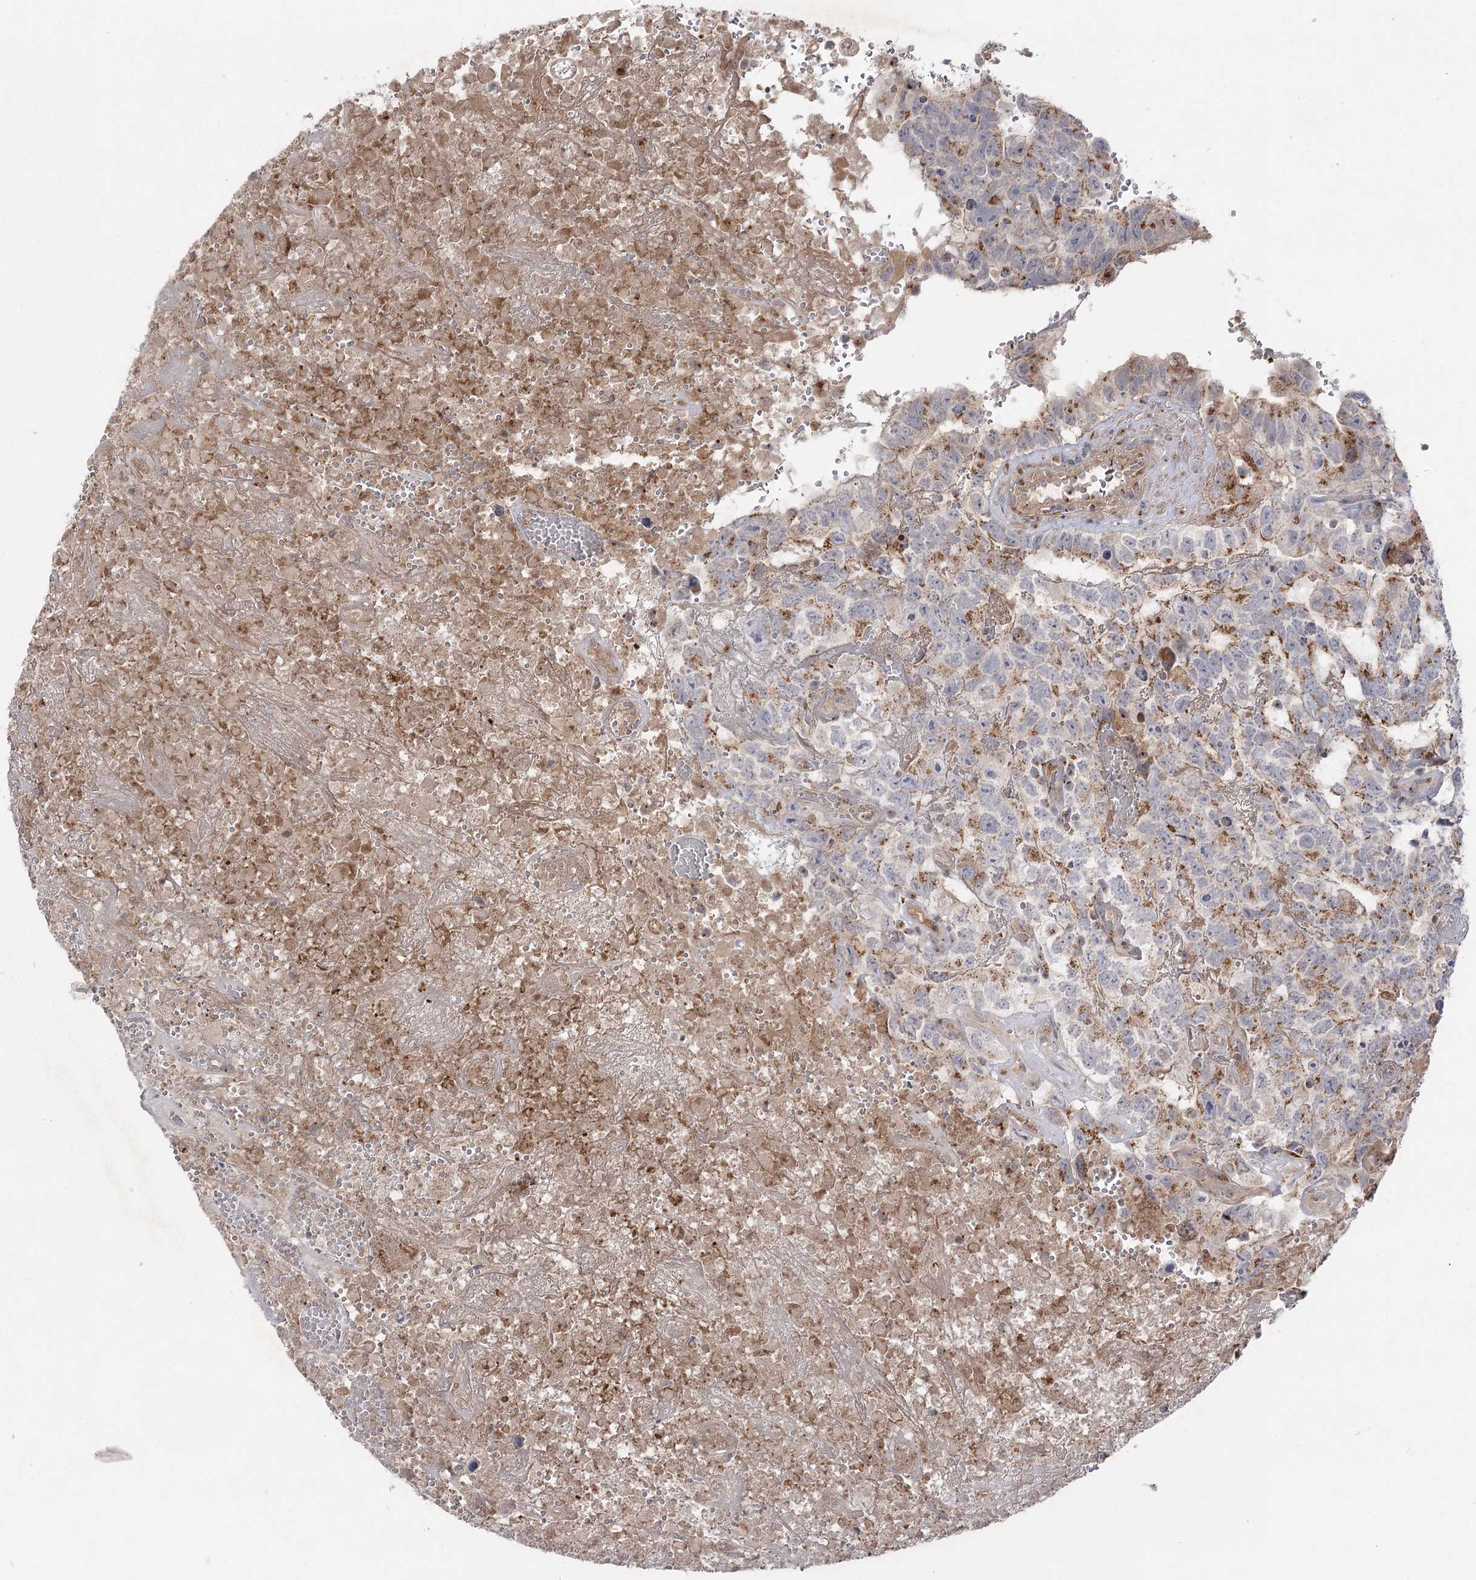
{"staining": {"intensity": "moderate", "quantity": "25%-75%", "location": "cytoplasmic/membranous"}, "tissue": "testis cancer", "cell_type": "Tumor cells", "image_type": "cancer", "snomed": [{"axis": "morphology", "description": "Carcinoma, Embryonal, NOS"}, {"axis": "topography", "description": "Testis"}], "caption": "Embryonal carcinoma (testis) was stained to show a protein in brown. There is medium levels of moderate cytoplasmic/membranous positivity in about 25%-75% of tumor cells.", "gene": "GBF1", "patient": {"sex": "male", "age": 45}}